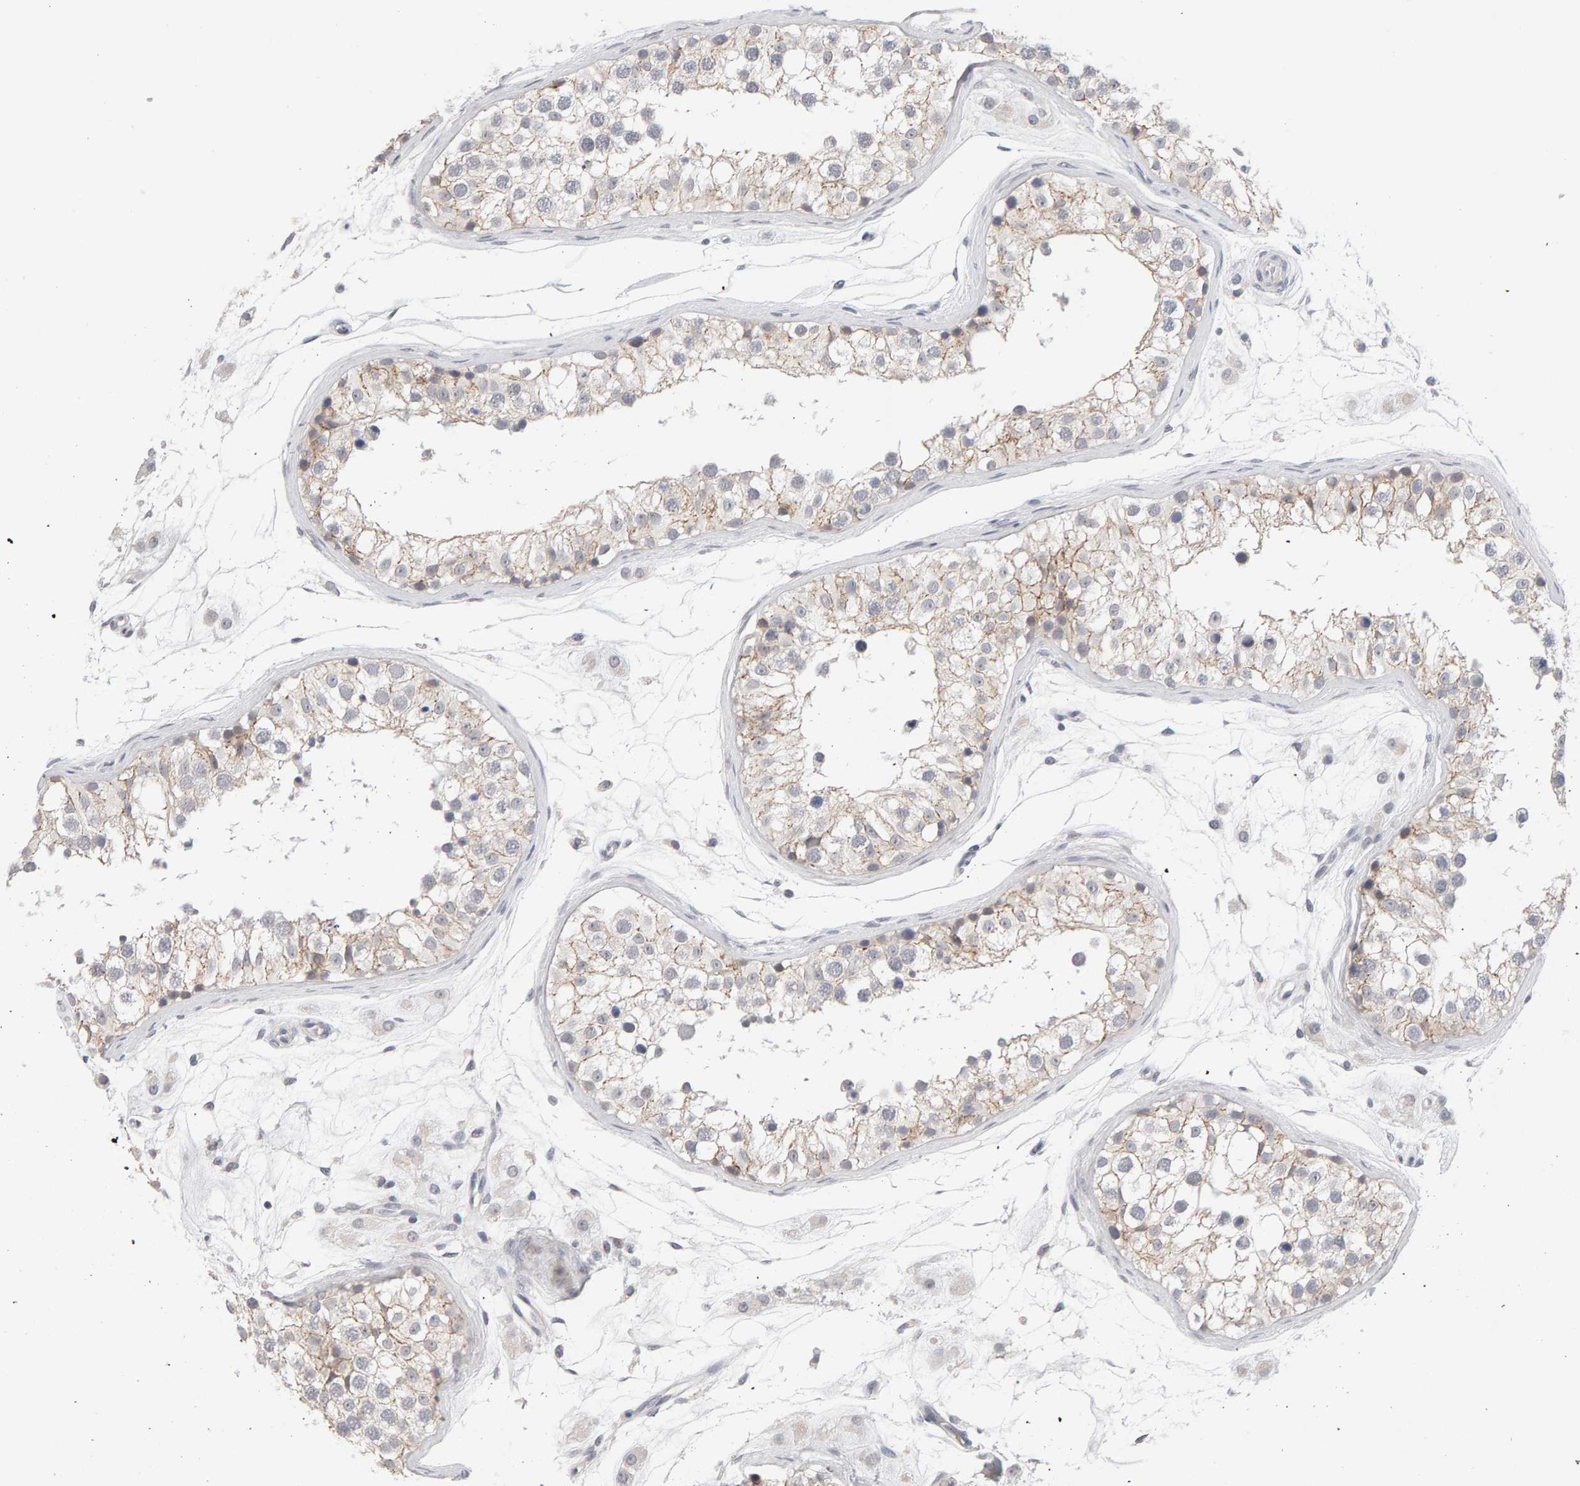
{"staining": {"intensity": "weak", "quantity": "25%-75%", "location": "cytoplasmic/membranous"}, "tissue": "testis", "cell_type": "Cells in seminiferous ducts", "image_type": "normal", "snomed": [{"axis": "morphology", "description": "Normal tissue, NOS"}, {"axis": "morphology", "description": "Adenocarcinoma, metastatic, NOS"}, {"axis": "topography", "description": "Testis"}], "caption": "Immunohistochemistry (IHC) image of benign testis: testis stained using IHC shows low levels of weak protein expression localized specifically in the cytoplasmic/membranous of cells in seminiferous ducts, appearing as a cytoplasmic/membranous brown color.", "gene": "HNF4A", "patient": {"sex": "male", "age": 26}}